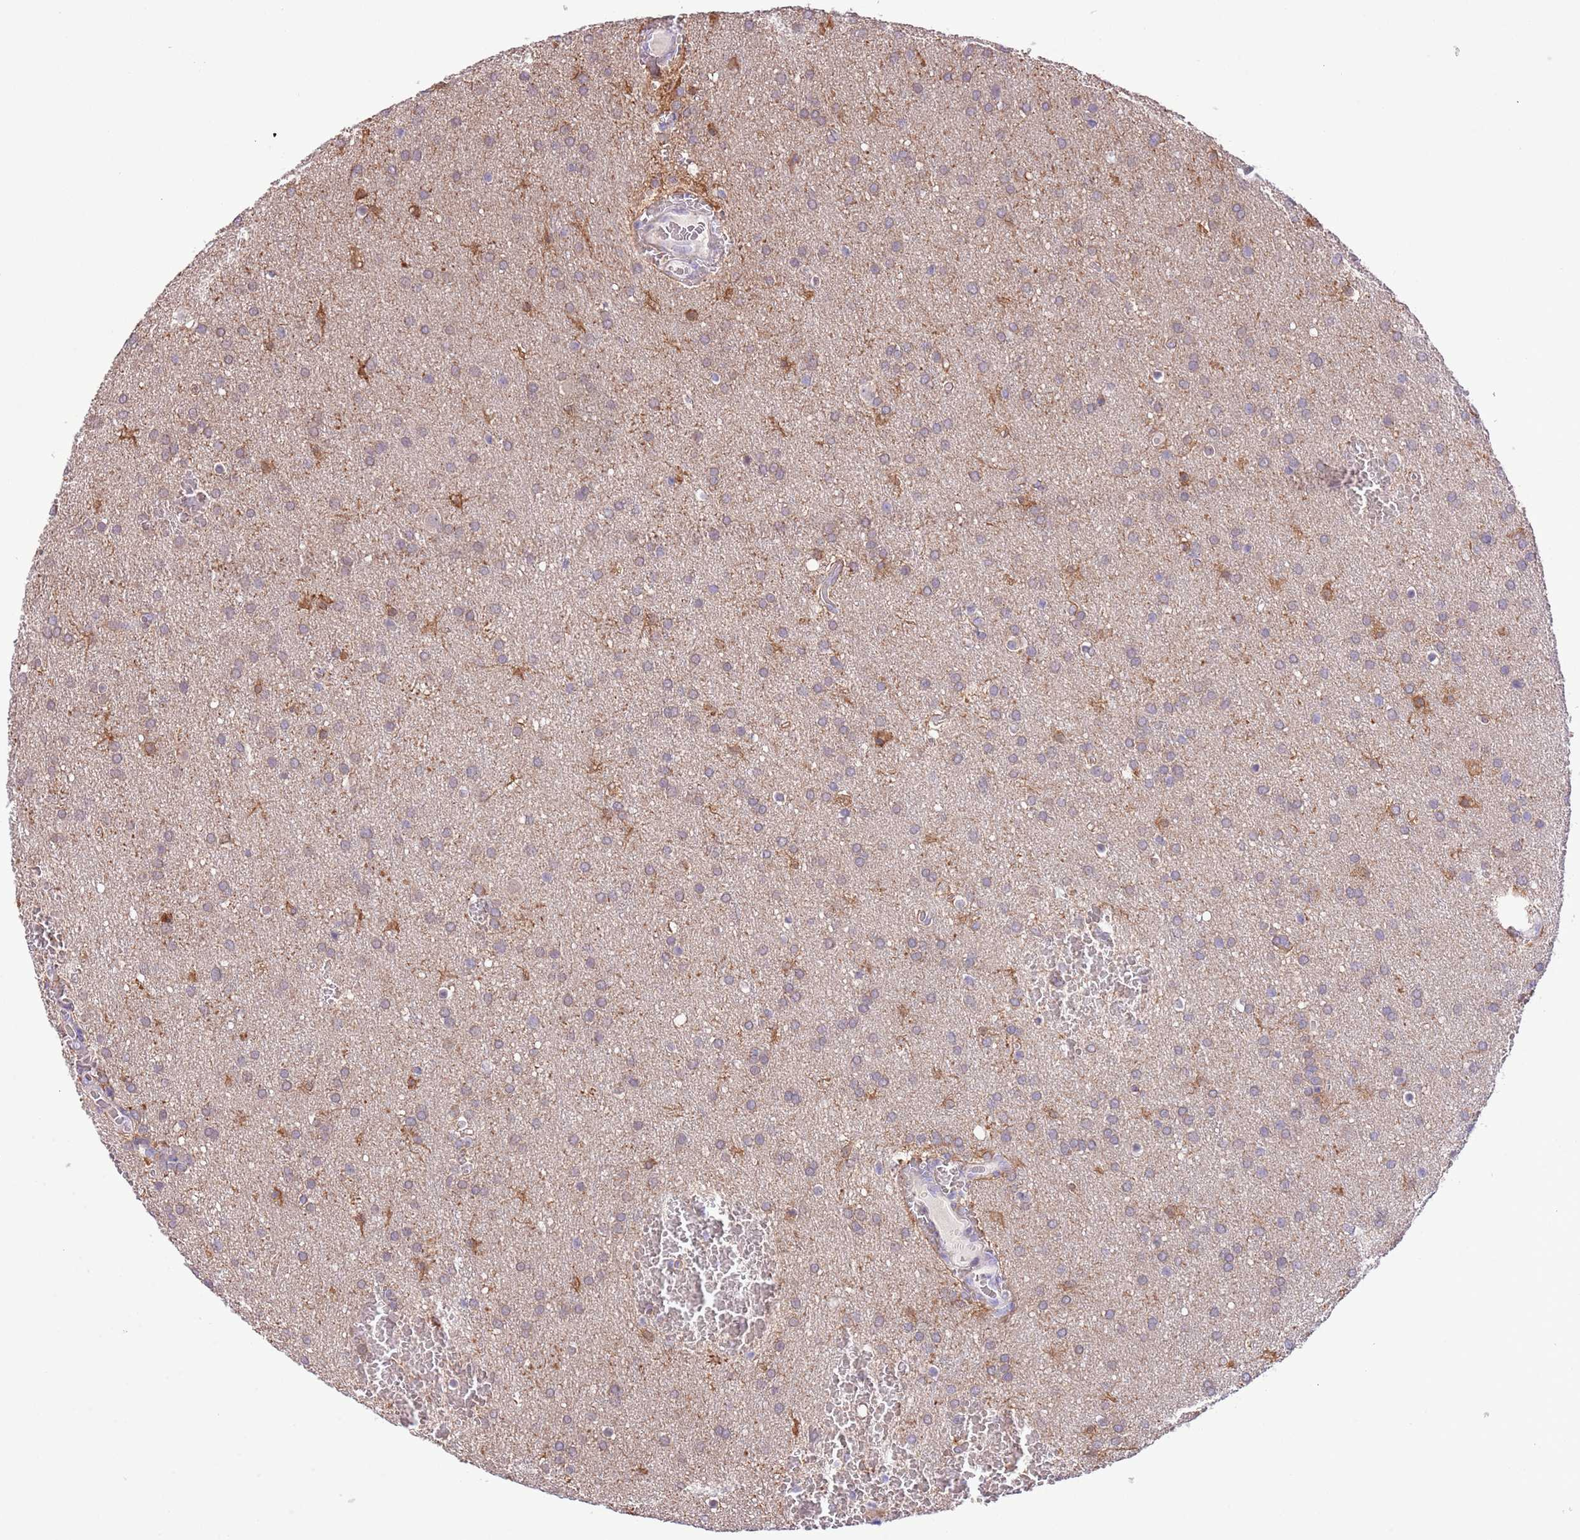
{"staining": {"intensity": "weak", "quantity": "25%-75%", "location": "cytoplasmic/membranous"}, "tissue": "glioma", "cell_type": "Tumor cells", "image_type": "cancer", "snomed": [{"axis": "morphology", "description": "Glioma, malignant, Low grade"}, {"axis": "topography", "description": "Brain"}], "caption": "Immunohistochemistry (DAB (3,3'-diaminobenzidine)) staining of human glioma reveals weak cytoplasmic/membranous protein positivity in approximately 25%-75% of tumor cells. Ihc stains the protein of interest in brown and the nuclei are stained blue.", "gene": "PRR32", "patient": {"sex": "female", "age": 32}}